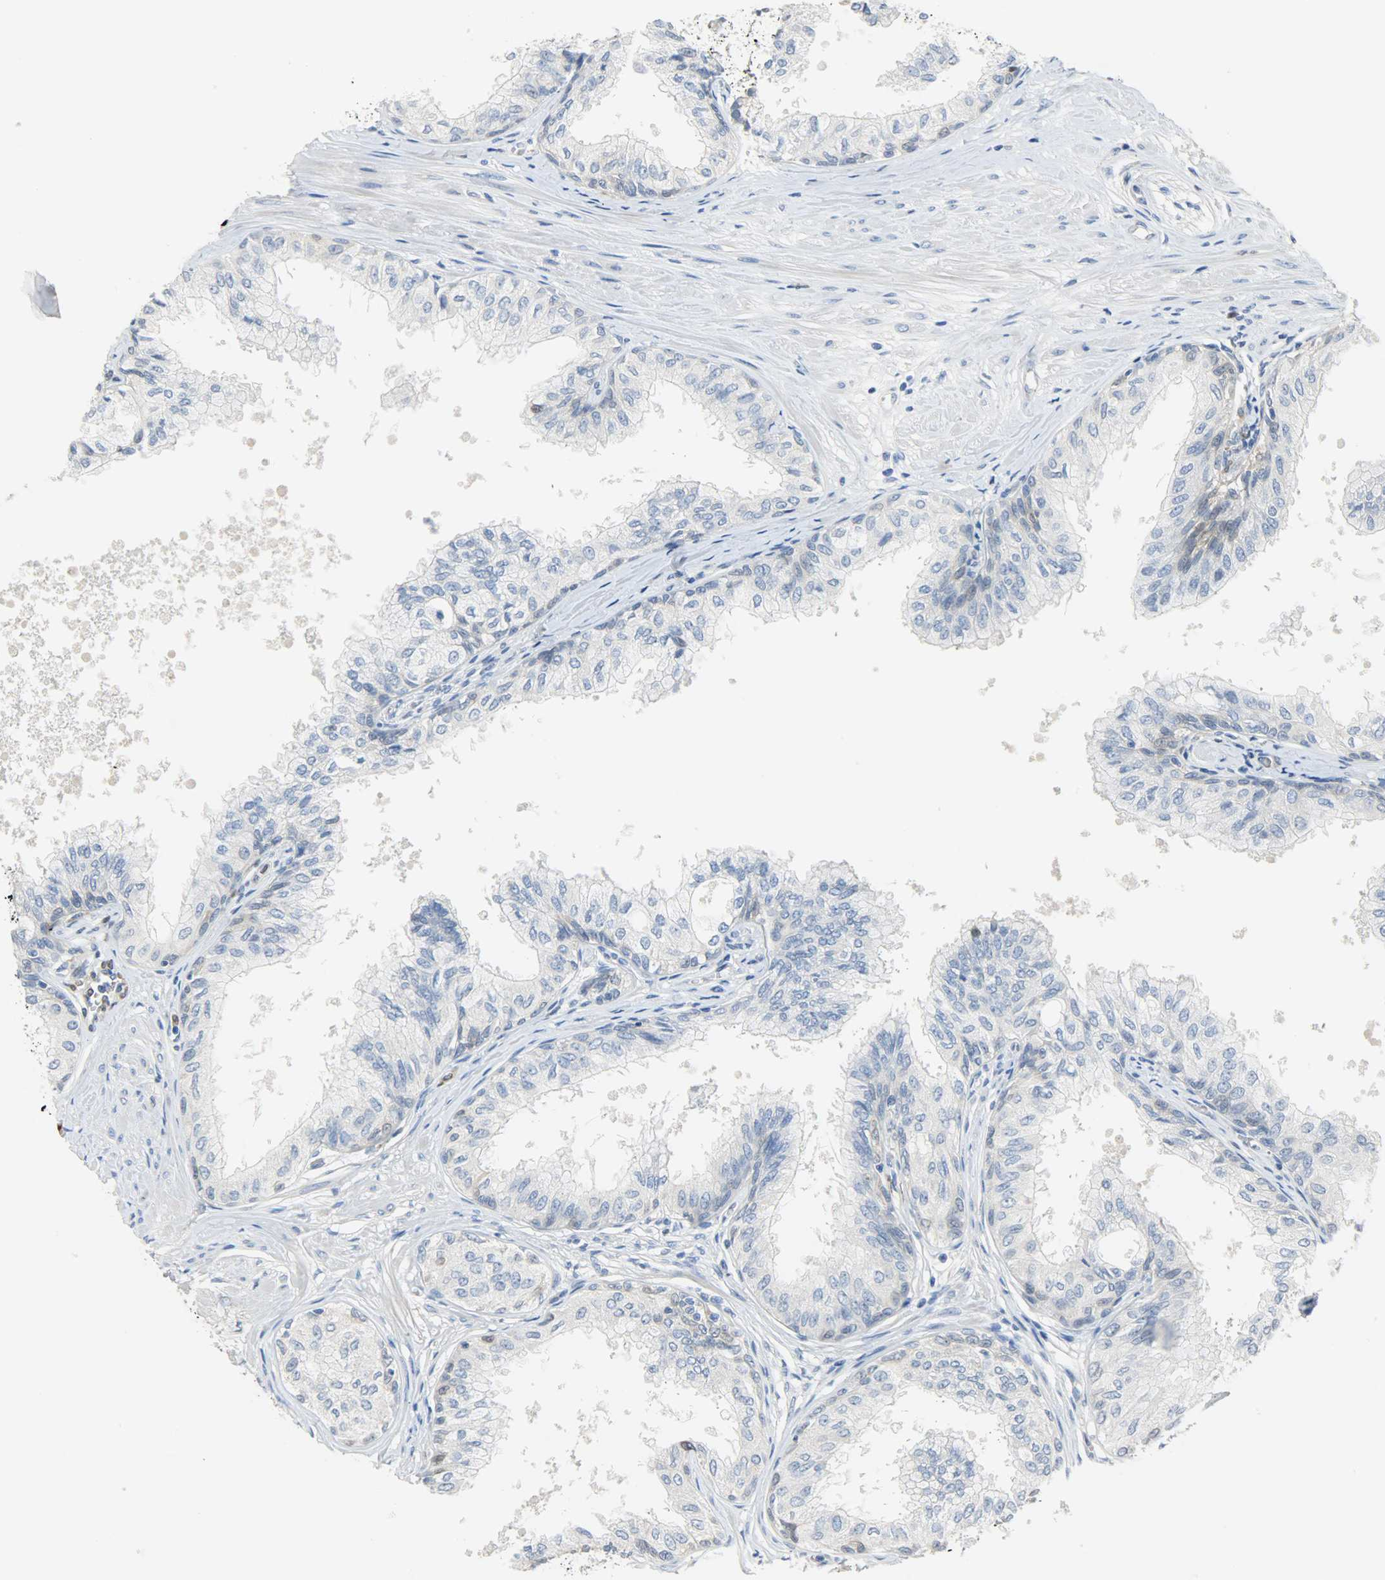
{"staining": {"intensity": "moderate", "quantity": "<25%", "location": "cytoplasmic/membranous,nuclear"}, "tissue": "prostate", "cell_type": "Glandular cells", "image_type": "normal", "snomed": [{"axis": "morphology", "description": "Normal tissue, NOS"}, {"axis": "topography", "description": "Prostate"}, {"axis": "topography", "description": "Seminal veicle"}], "caption": "The histopathology image reveals a brown stain indicating the presence of a protein in the cytoplasmic/membranous,nuclear of glandular cells in prostate.", "gene": "EIF4EBP1", "patient": {"sex": "male", "age": 60}}